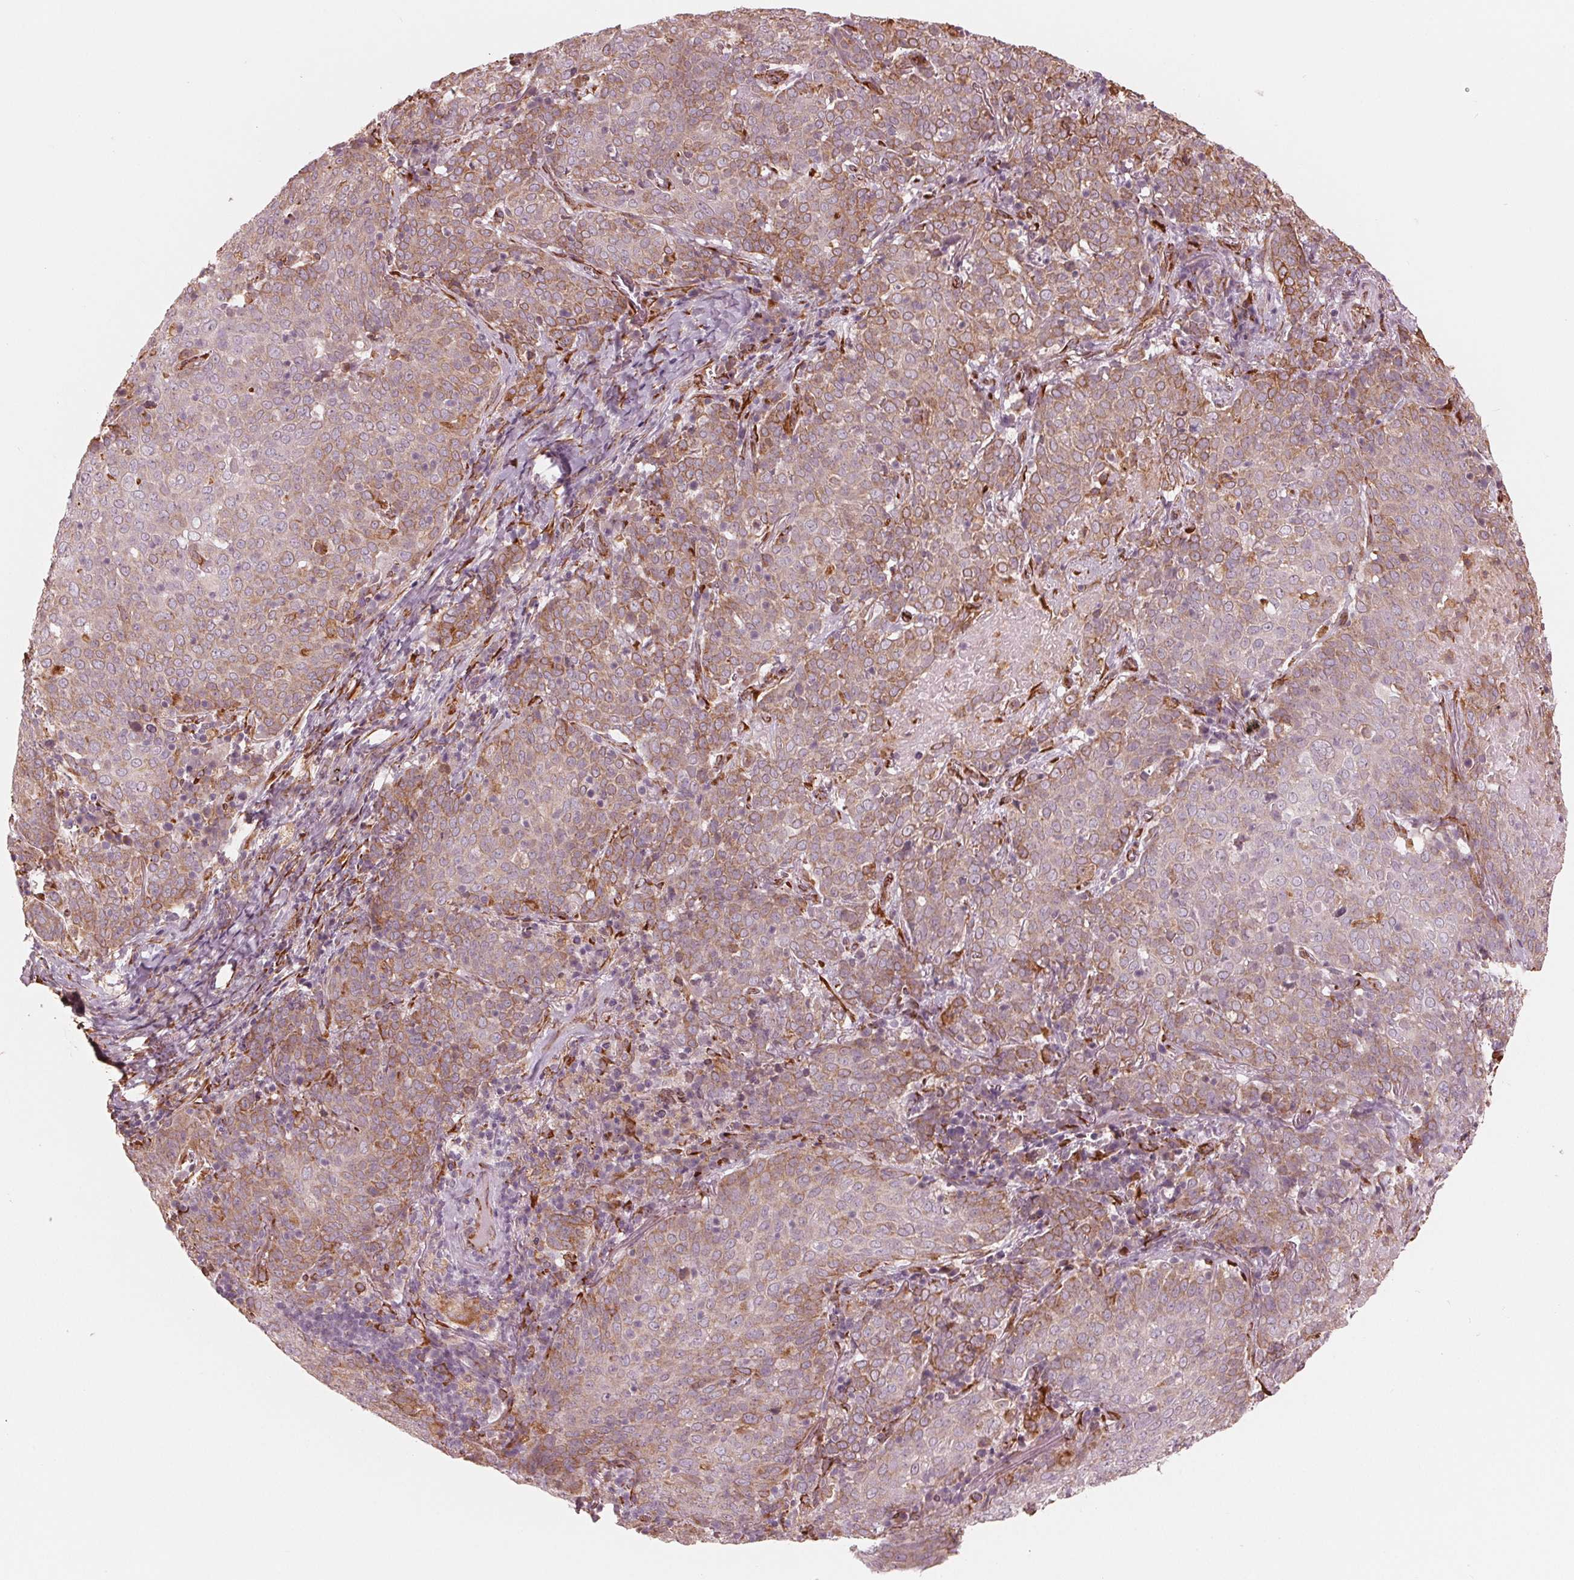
{"staining": {"intensity": "weak", "quantity": ">75%", "location": "cytoplasmic/membranous"}, "tissue": "lung cancer", "cell_type": "Tumor cells", "image_type": "cancer", "snomed": [{"axis": "morphology", "description": "Squamous cell carcinoma, NOS"}, {"axis": "topography", "description": "Lung"}], "caption": "High-power microscopy captured an IHC photomicrograph of lung cancer, revealing weak cytoplasmic/membranous staining in about >75% of tumor cells. The staining is performed using DAB brown chromogen to label protein expression. The nuclei are counter-stained blue using hematoxylin.", "gene": "IKBIP", "patient": {"sex": "male", "age": 82}}